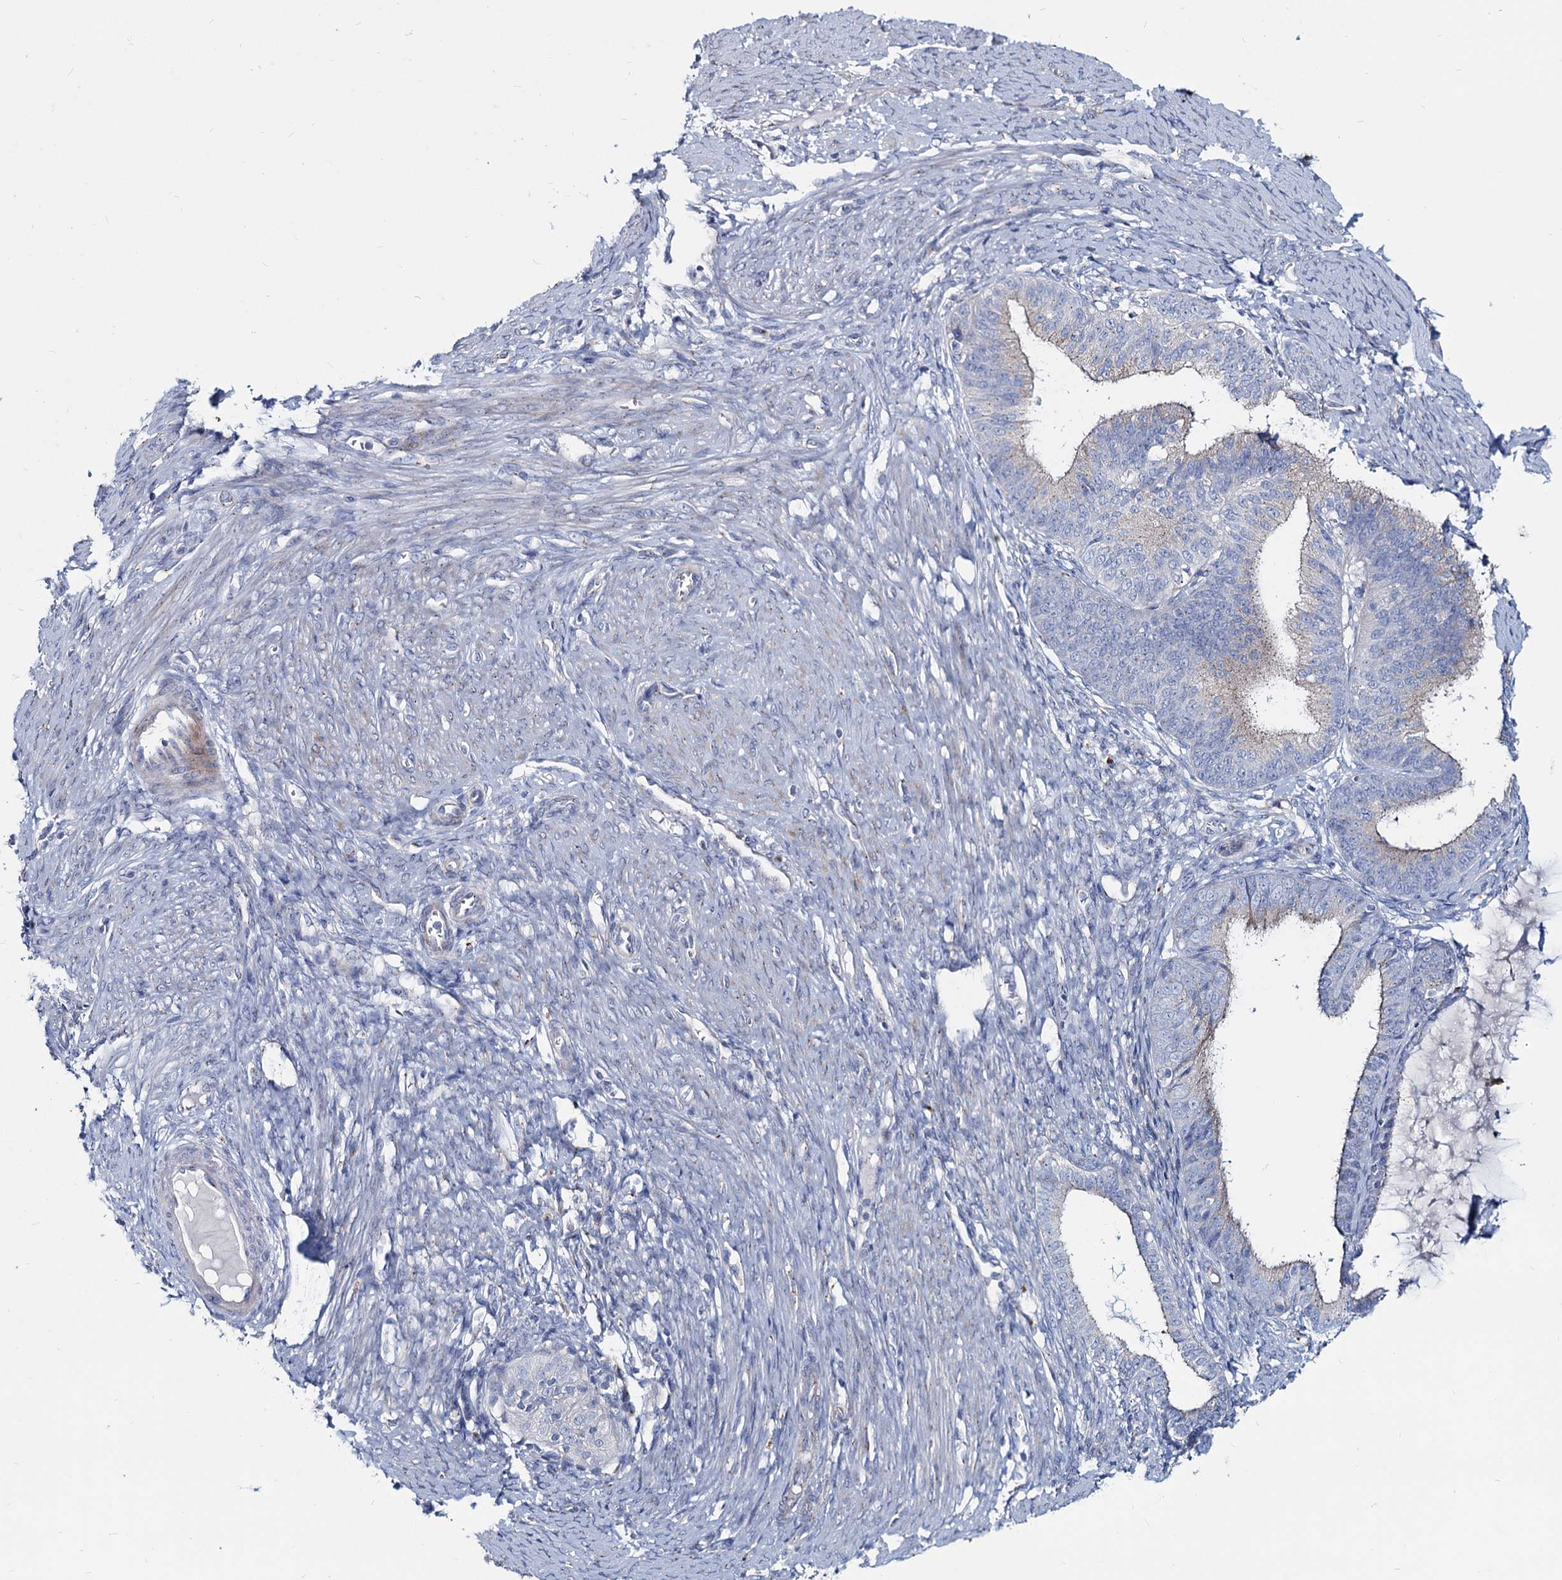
{"staining": {"intensity": "negative", "quantity": "none", "location": "none"}, "tissue": "endometrial cancer", "cell_type": "Tumor cells", "image_type": "cancer", "snomed": [{"axis": "morphology", "description": "Adenocarcinoma, NOS"}, {"axis": "topography", "description": "Endometrium"}], "caption": "Immunohistochemistry micrograph of neoplastic tissue: endometrial adenocarcinoma stained with DAB shows no significant protein expression in tumor cells.", "gene": "AGBL4", "patient": {"sex": "female", "age": 51}}